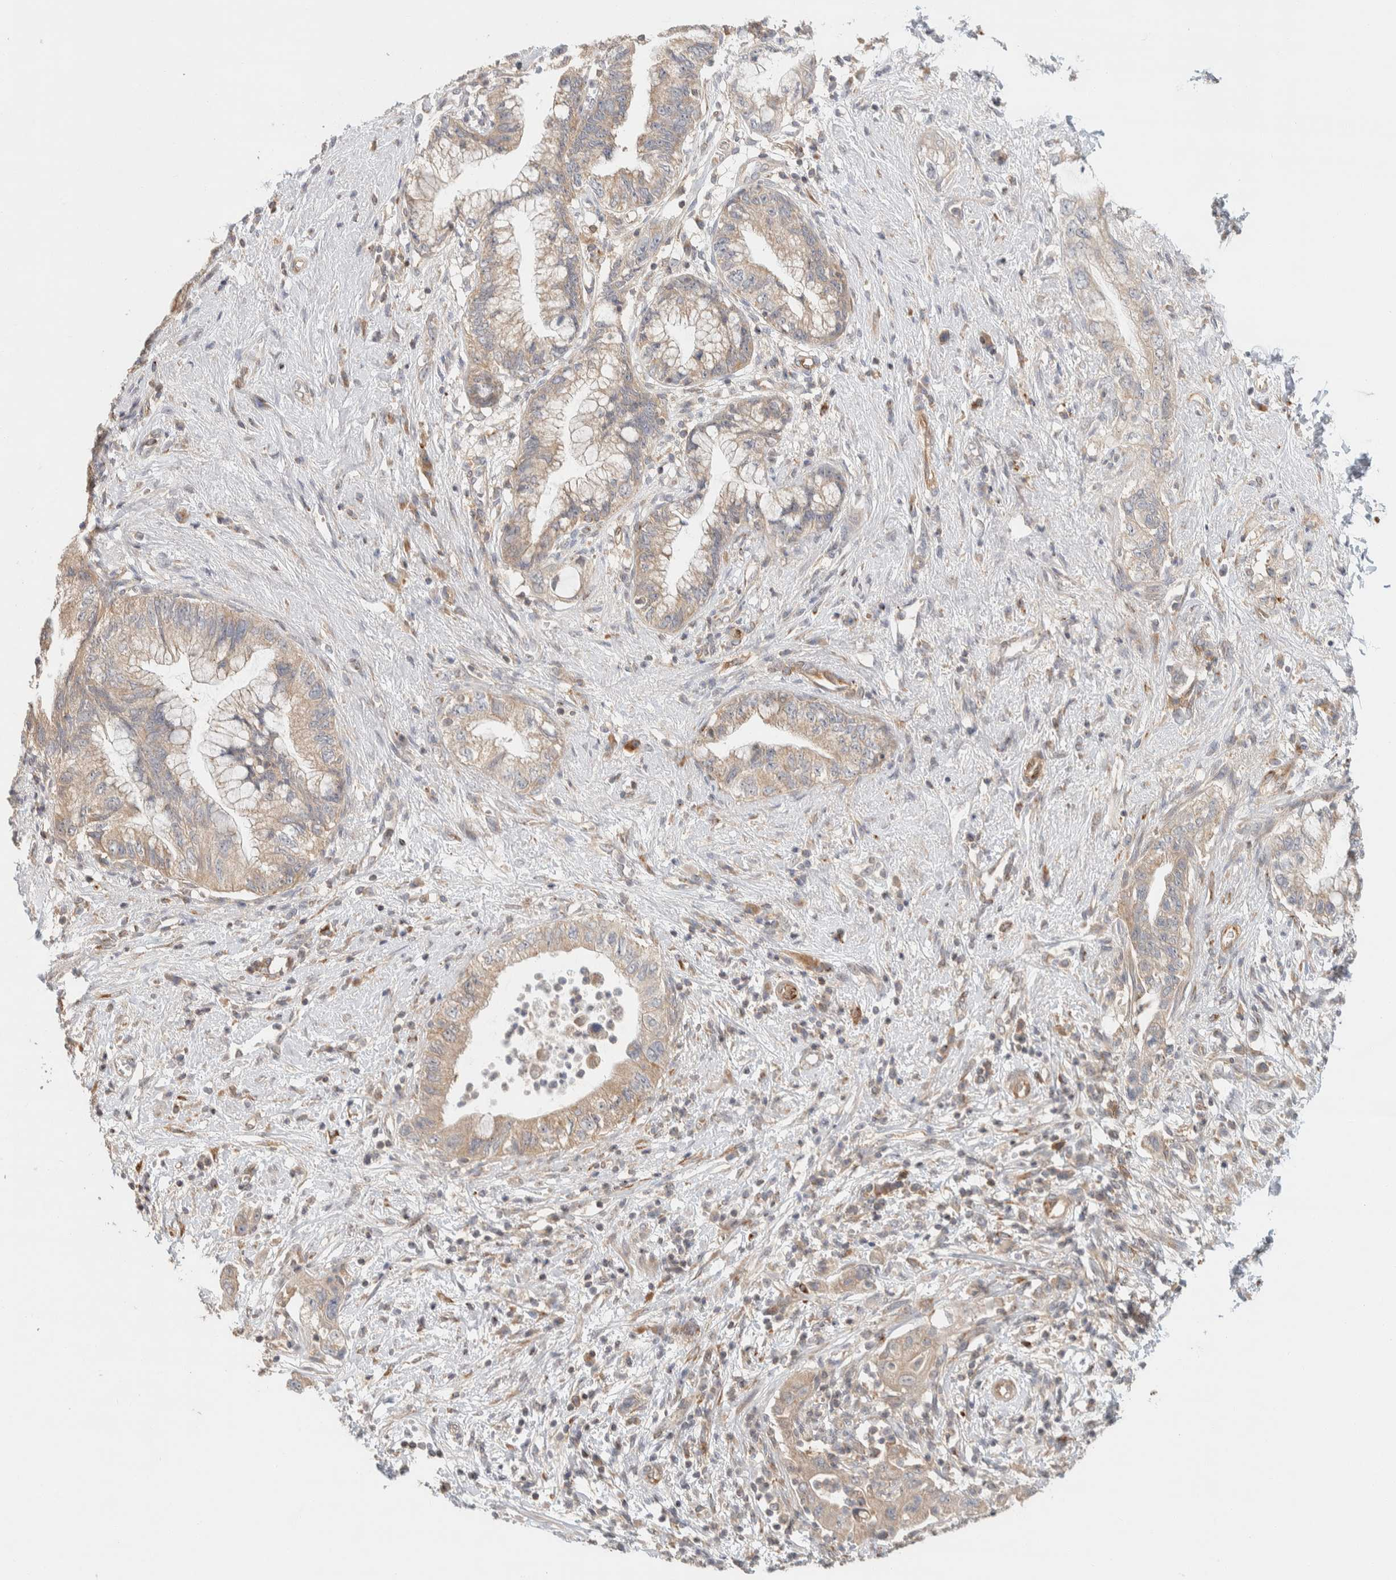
{"staining": {"intensity": "weak", "quantity": ">75%", "location": "cytoplasmic/membranous"}, "tissue": "pancreatic cancer", "cell_type": "Tumor cells", "image_type": "cancer", "snomed": [{"axis": "morphology", "description": "Adenocarcinoma, NOS"}, {"axis": "topography", "description": "Pancreas"}], "caption": "DAB immunohistochemical staining of human pancreatic cancer (adenocarcinoma) shows weak cytoplasmic/membranous protein staining in about >75% of tumor cells. Using DAB (brown) and hematoxylin (blue) stains, captured at high magnification using brightfield microscopy.", "gene": "KIF9", "patient": {"sex": "female", "age": 73}}